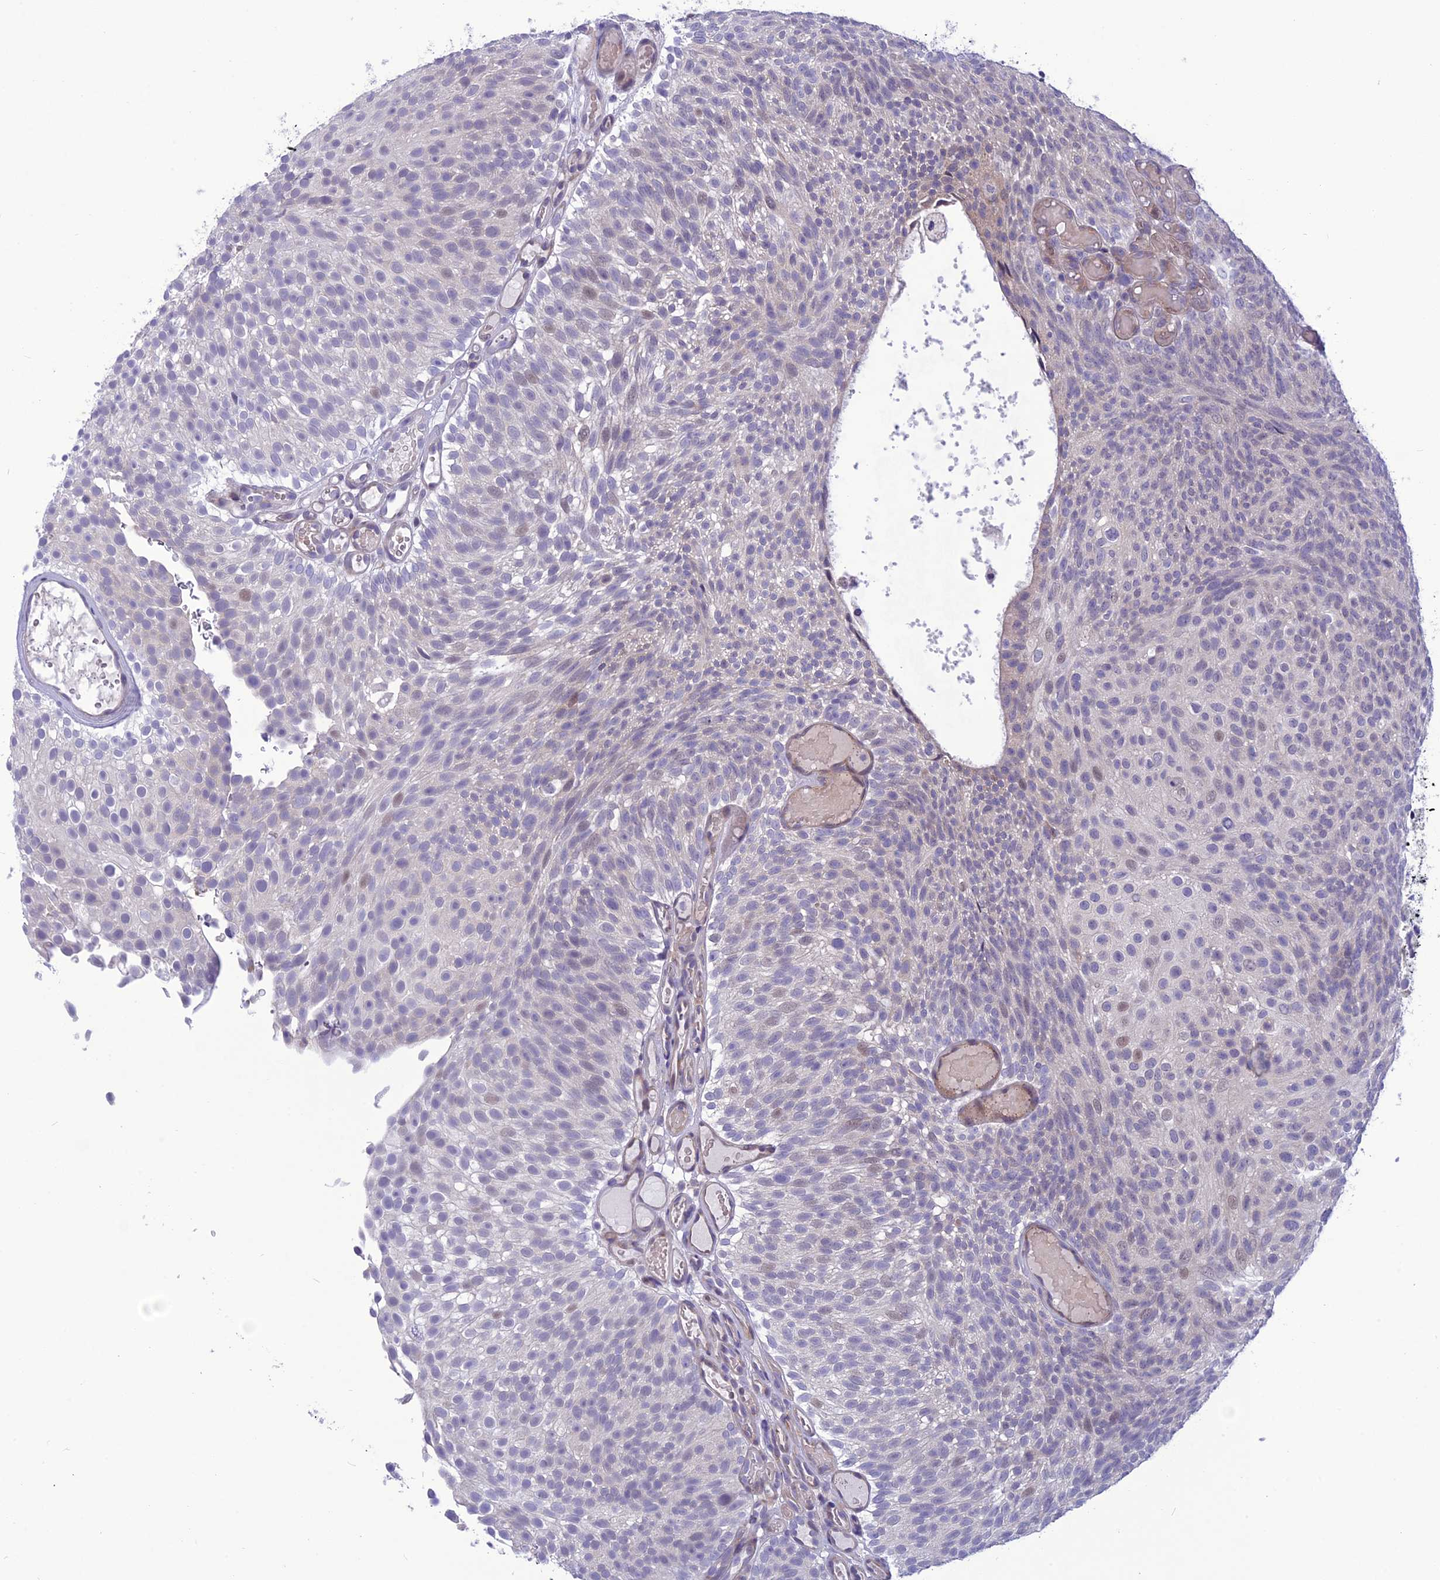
{"staining": {"intensity": "negative", "quantity": "none", "location": "none"}, "tissue": "urothelial cancer", "cell_type": "Tumor cells", "image_type": "cancer", "snomed": [{"axis": "morphology", "description": "Urothelial carcinoma, Low grade"}, {"axis": "topography", "description": "Urinary bladder"}], "caption": "The photomicrograph reveals no staining of tumor cells in urothelial cancer.", "gene": "PSMF1", "patient": {"sex": "male", "age": 78}}